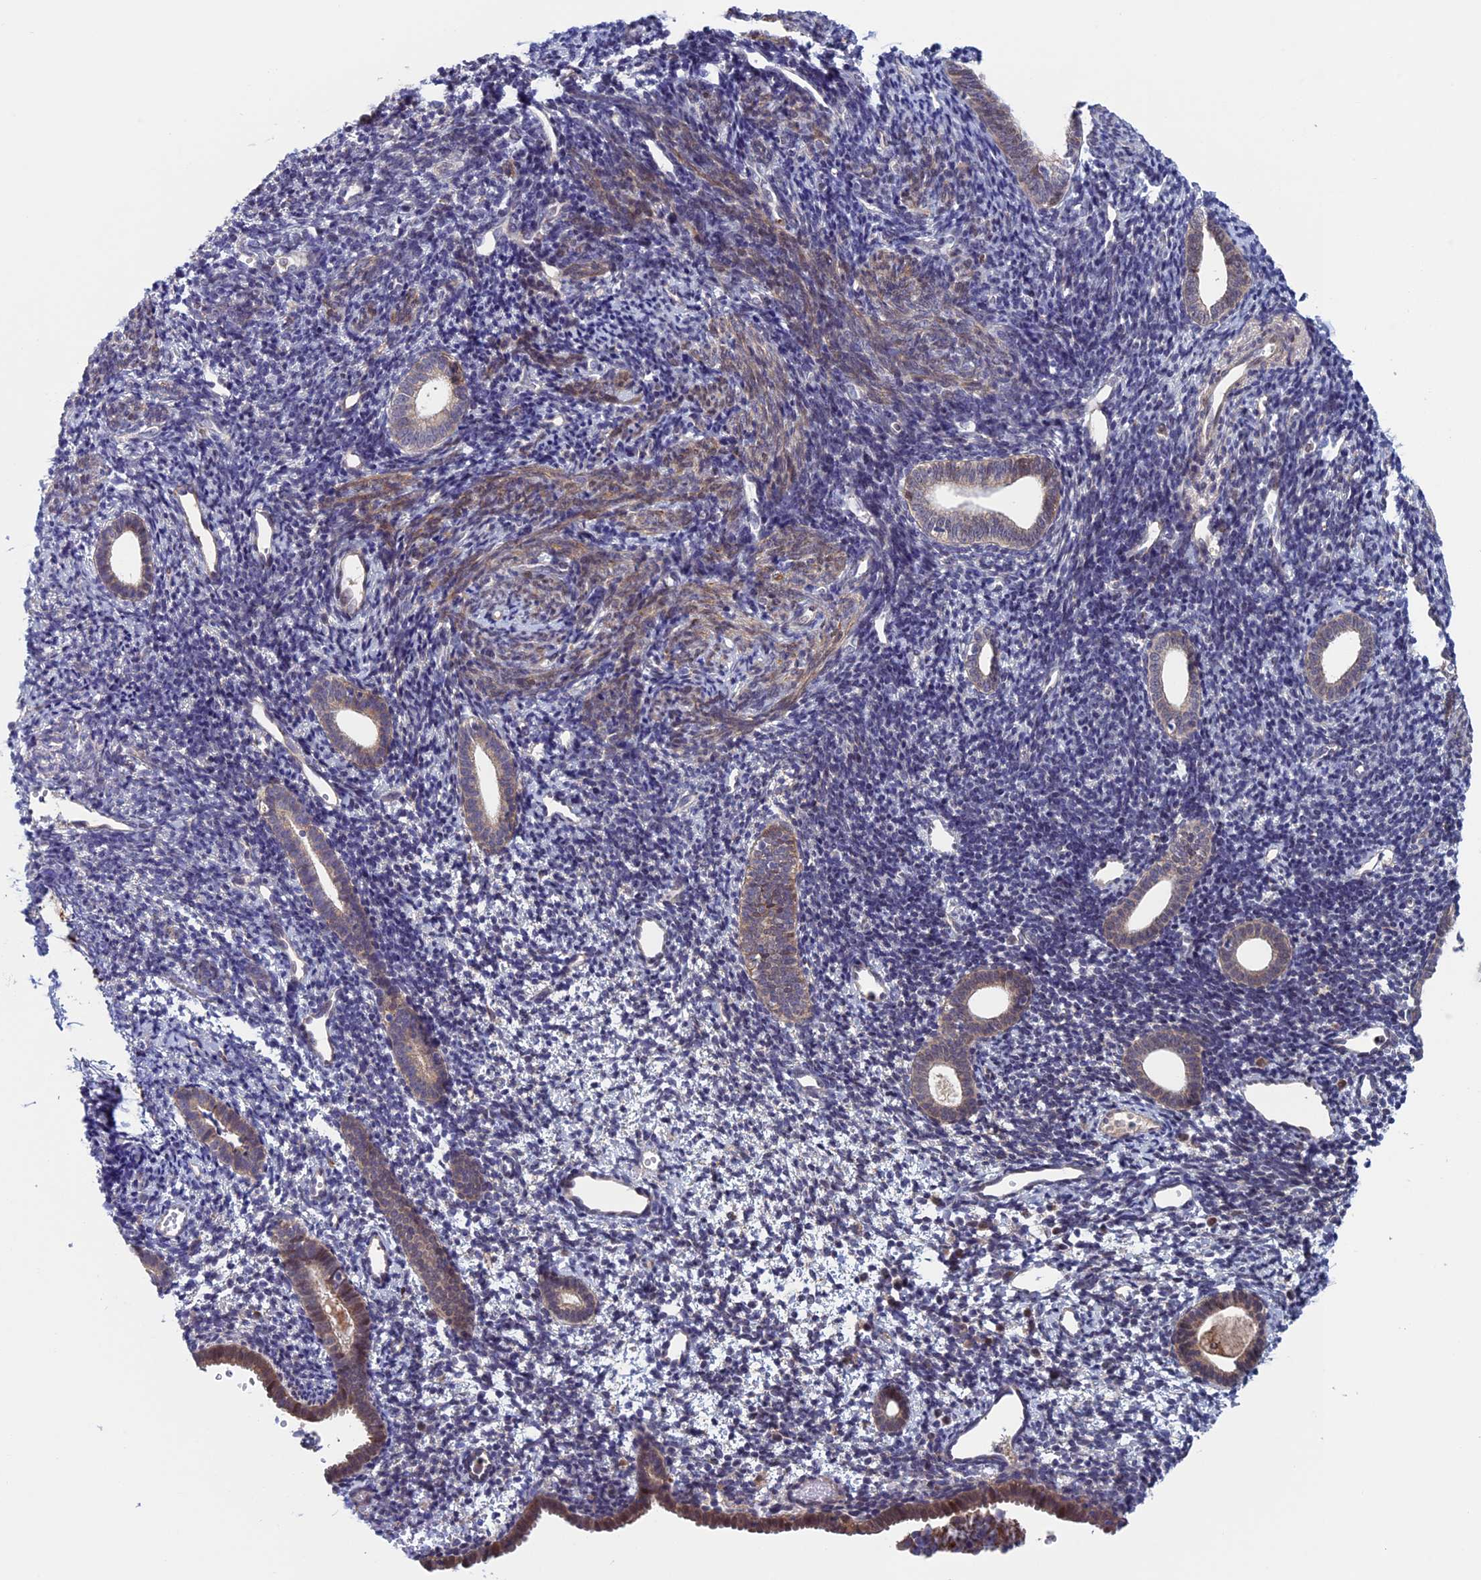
{"staining": {"intensity": "negative", "quantity": "none", "location": "none"}, "tissue": "endometrium", "cell_type": "Cells in endometrial stroma", "image_type": "normal", "snomed": [{"axis": "morphology", "description": "Normal tissue, NOS"}, {"axis": "topography", "description": "Endometrium"}], "caption": "This is an immunohistochemistry micrograph of normal human endometrium. There is no expression in cells in endometrial stroma.", "gene": "FADS1", "patient": {"sex": "female", "age": 56}}